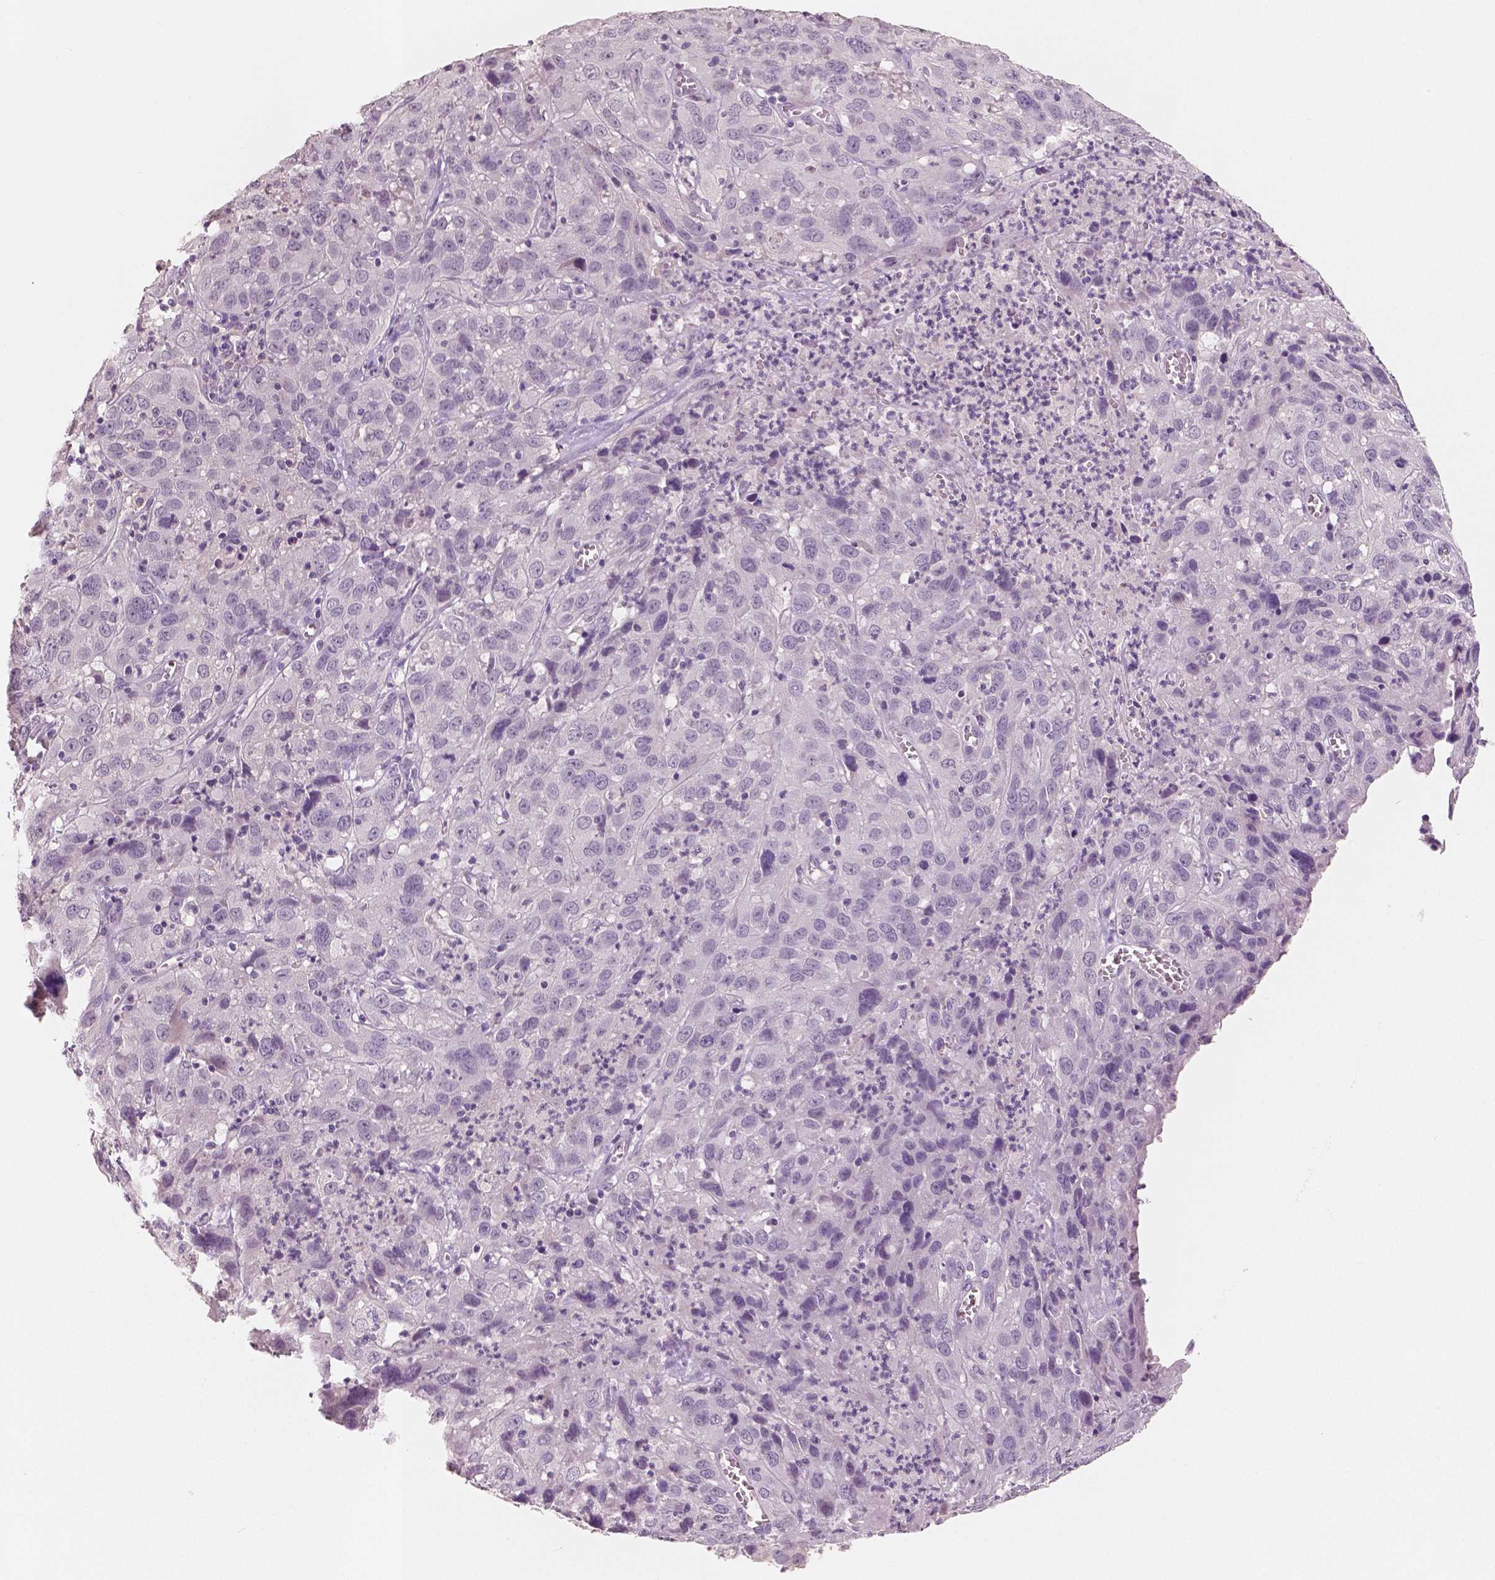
{"staining": {"intensity": "negative", "quantity": "none", "location": "none"}, "tissue": "cervical cancer", "cell_type": "Tumor cells", "image_type": "cancer", "snomed": [{"axis": "morphology", "description": "Squamous cell carcinoma, NOS"}, {"axis": "topography", "description": "Cervix"}], "caption": "Immunohistochemical staining of human cervical squamous cell carcinoma reveals no significant staining in tumor cells. The staining is performed using DAB brown chromogen with nuclei counter-stained in using hematoxylin.", "gene": "KIT", "patient": {"sex": "female", "age": 32}}